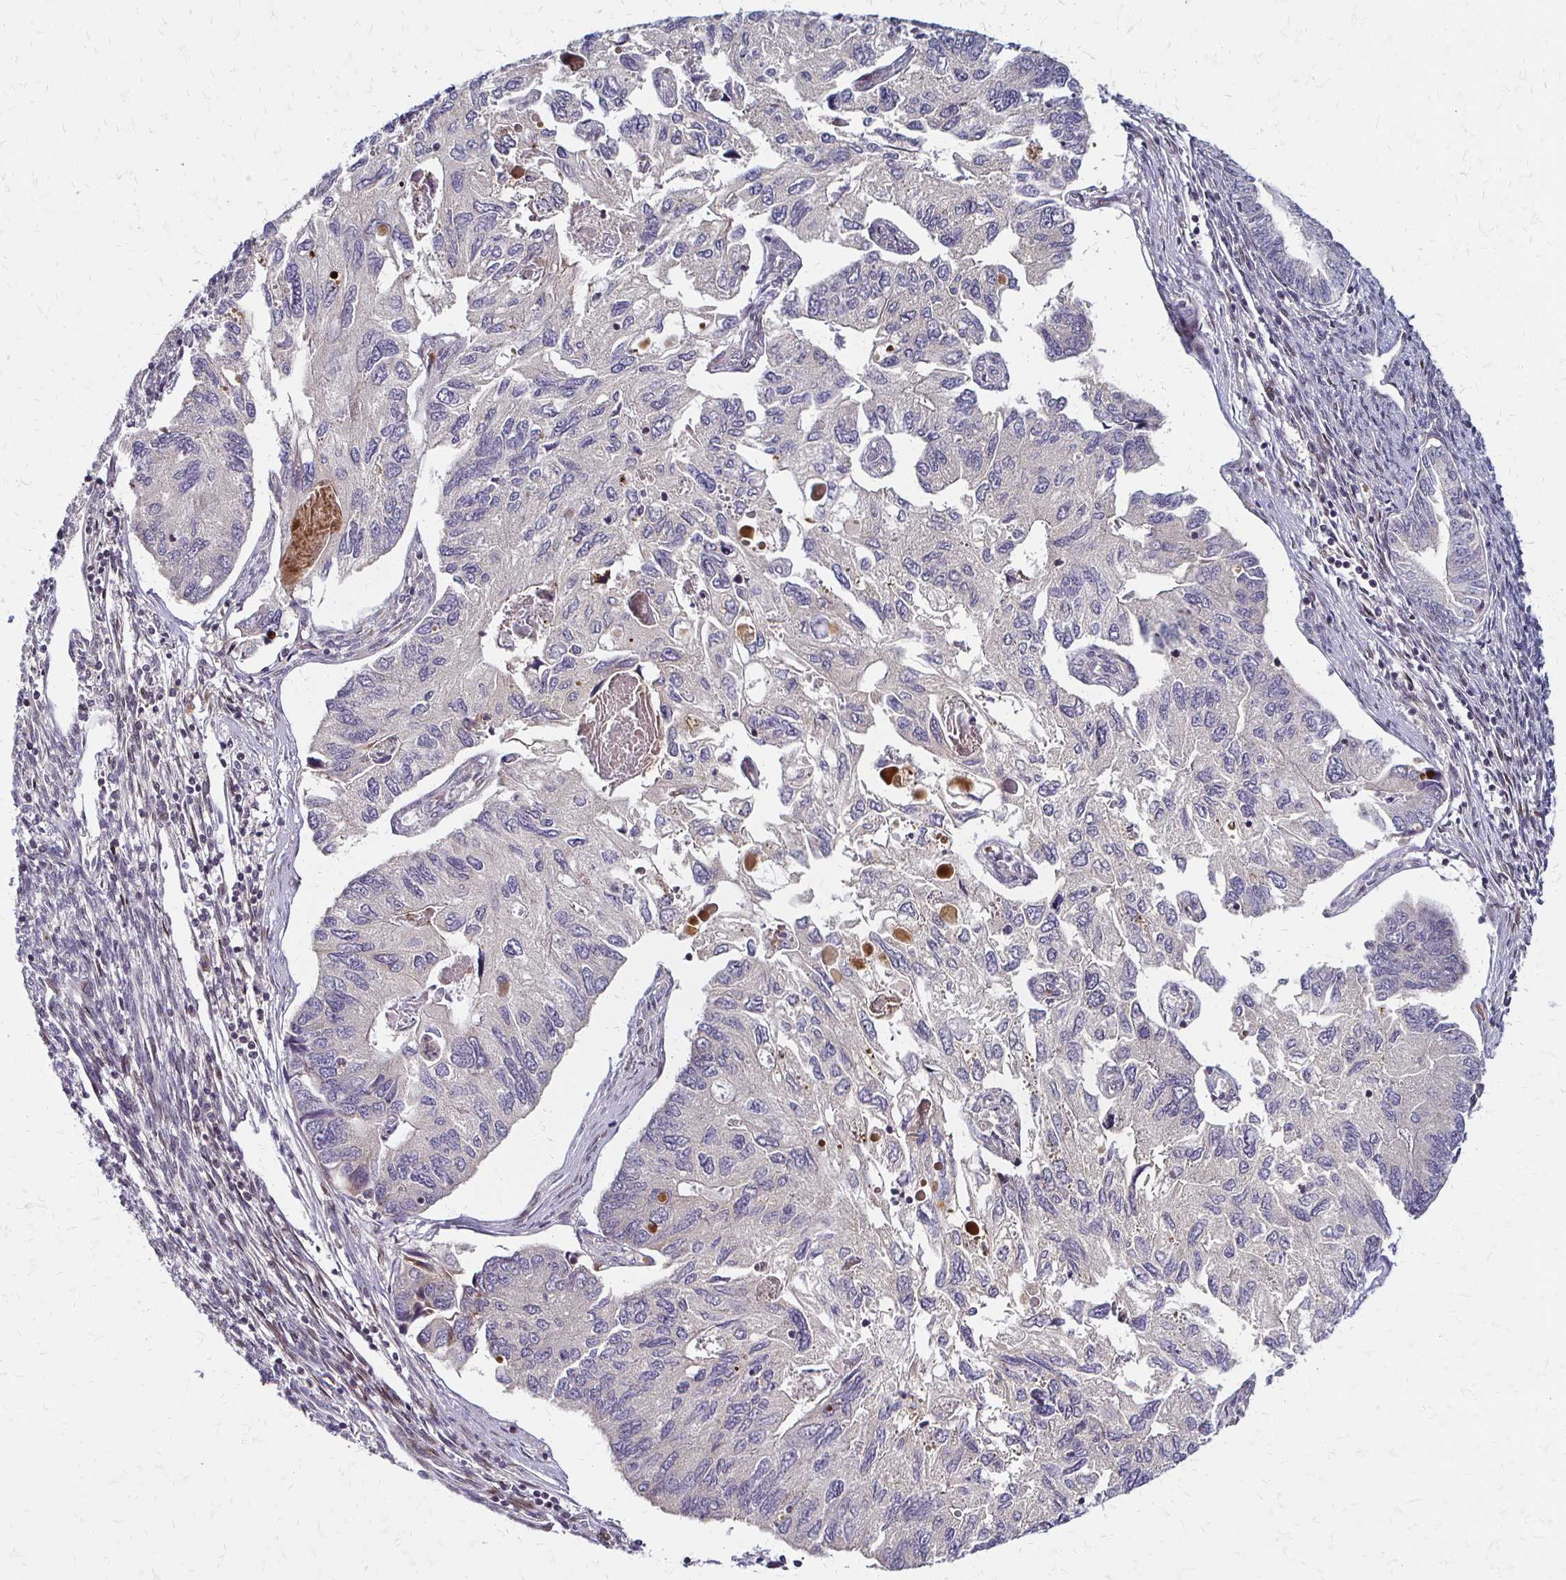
{"staining": {"intensity": "negative", "quantity": "none", "location": "none"}, "tissue": "endometrial cancer", "cell_type": "Tumor cells", "image_type": "cancer", "snomed": [{"axis": "morphology", "description": "Carcinoma, NOS"}, {"axis": "topography", "description": "Uterus"}], "caption": "Image shows no significant protein expression in tumor cells of carcinoma (endometrial).", "gene": "TRIR", "patient": {"sex": "female", "age": 76}}